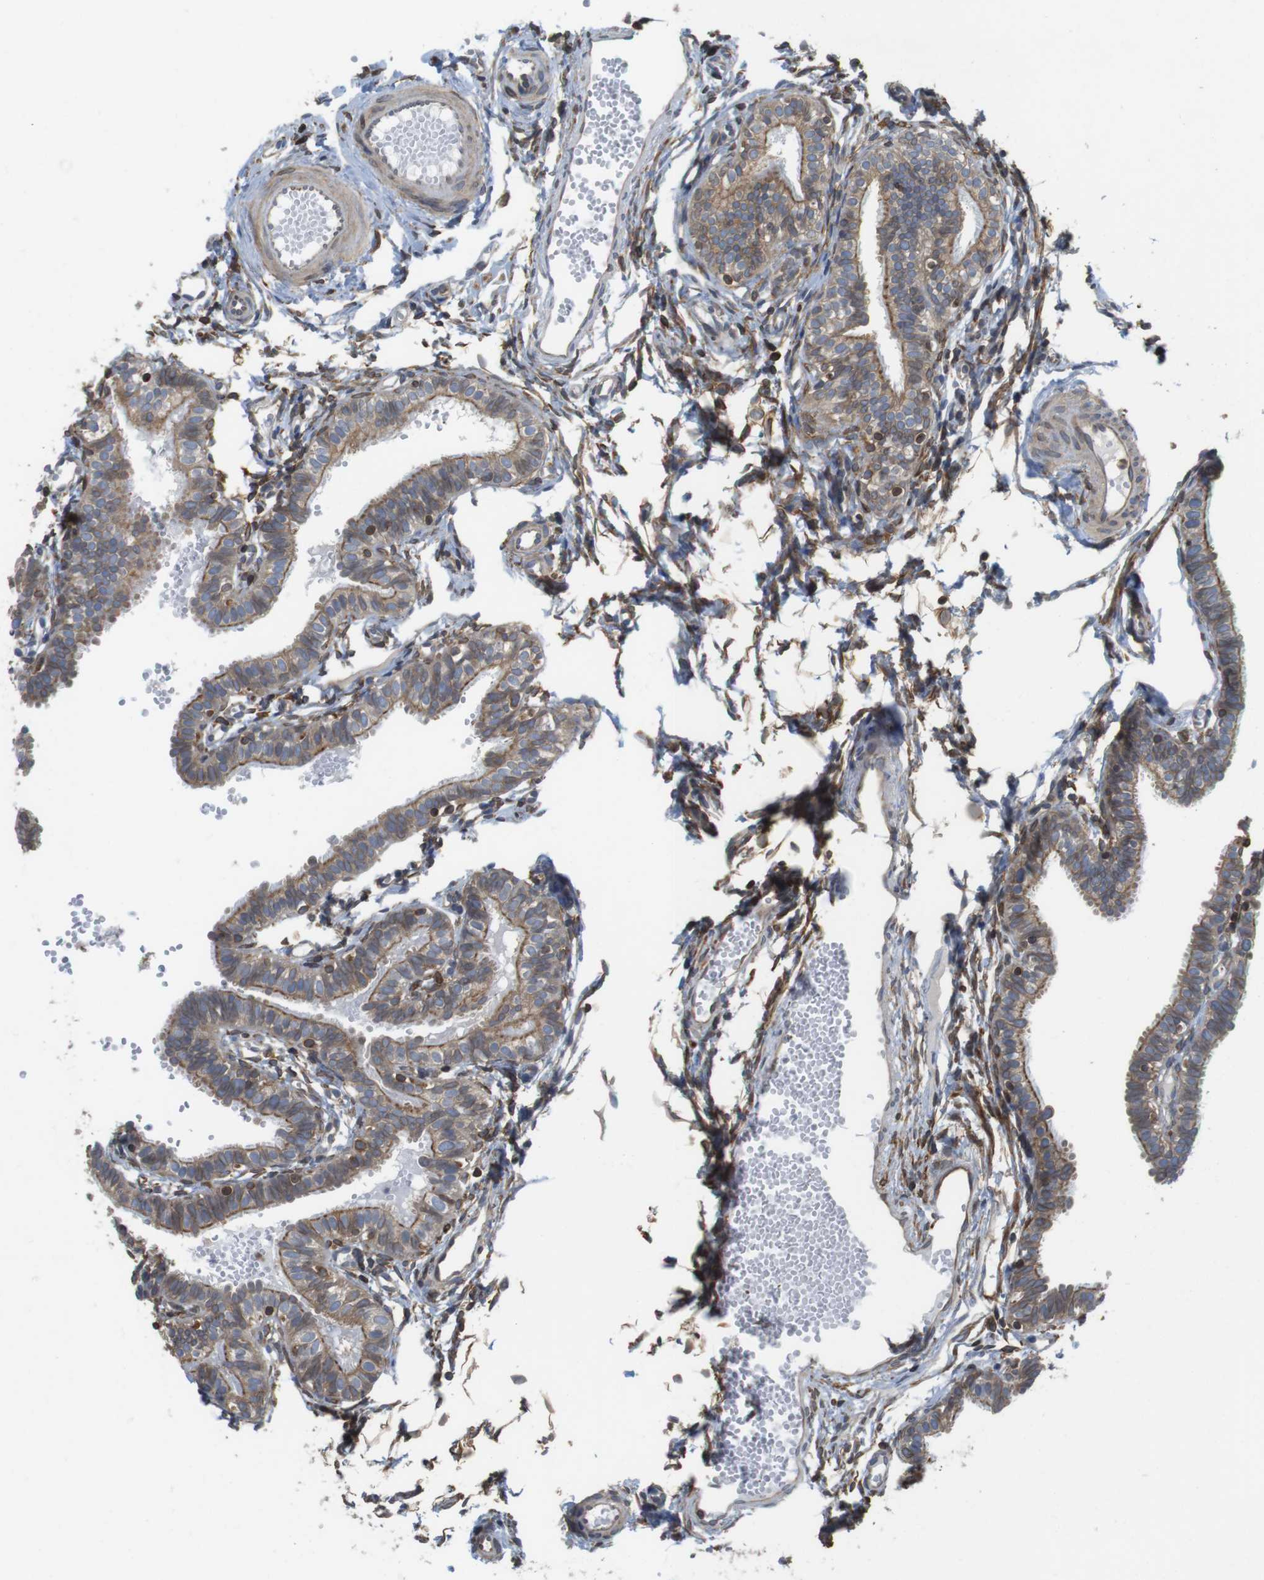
{"staining": {"intensity": "moderate", "quantity": ">75%", "location": "cytoplasmic/membranous"}, "tissue": "fallopian tube", "cell_type": "Glandular cells", "image_type": "normal", "snomed": [{"axis": "morphology", "description": "Normal tissue, NOS"}, {"axis": "topography", "description": "Fallopian tube"}, {"axis": "topography", "description": "Placenta"}], "caption": "An image showing moderate cytoplasmic/membranous positivity in approximately >75% of glandular cells in benign fallopian tube, as visualized by brown immunohistochemical staining.", "gene": "ARL6IP5", "patient": {"sex": "female", "age": 34}}